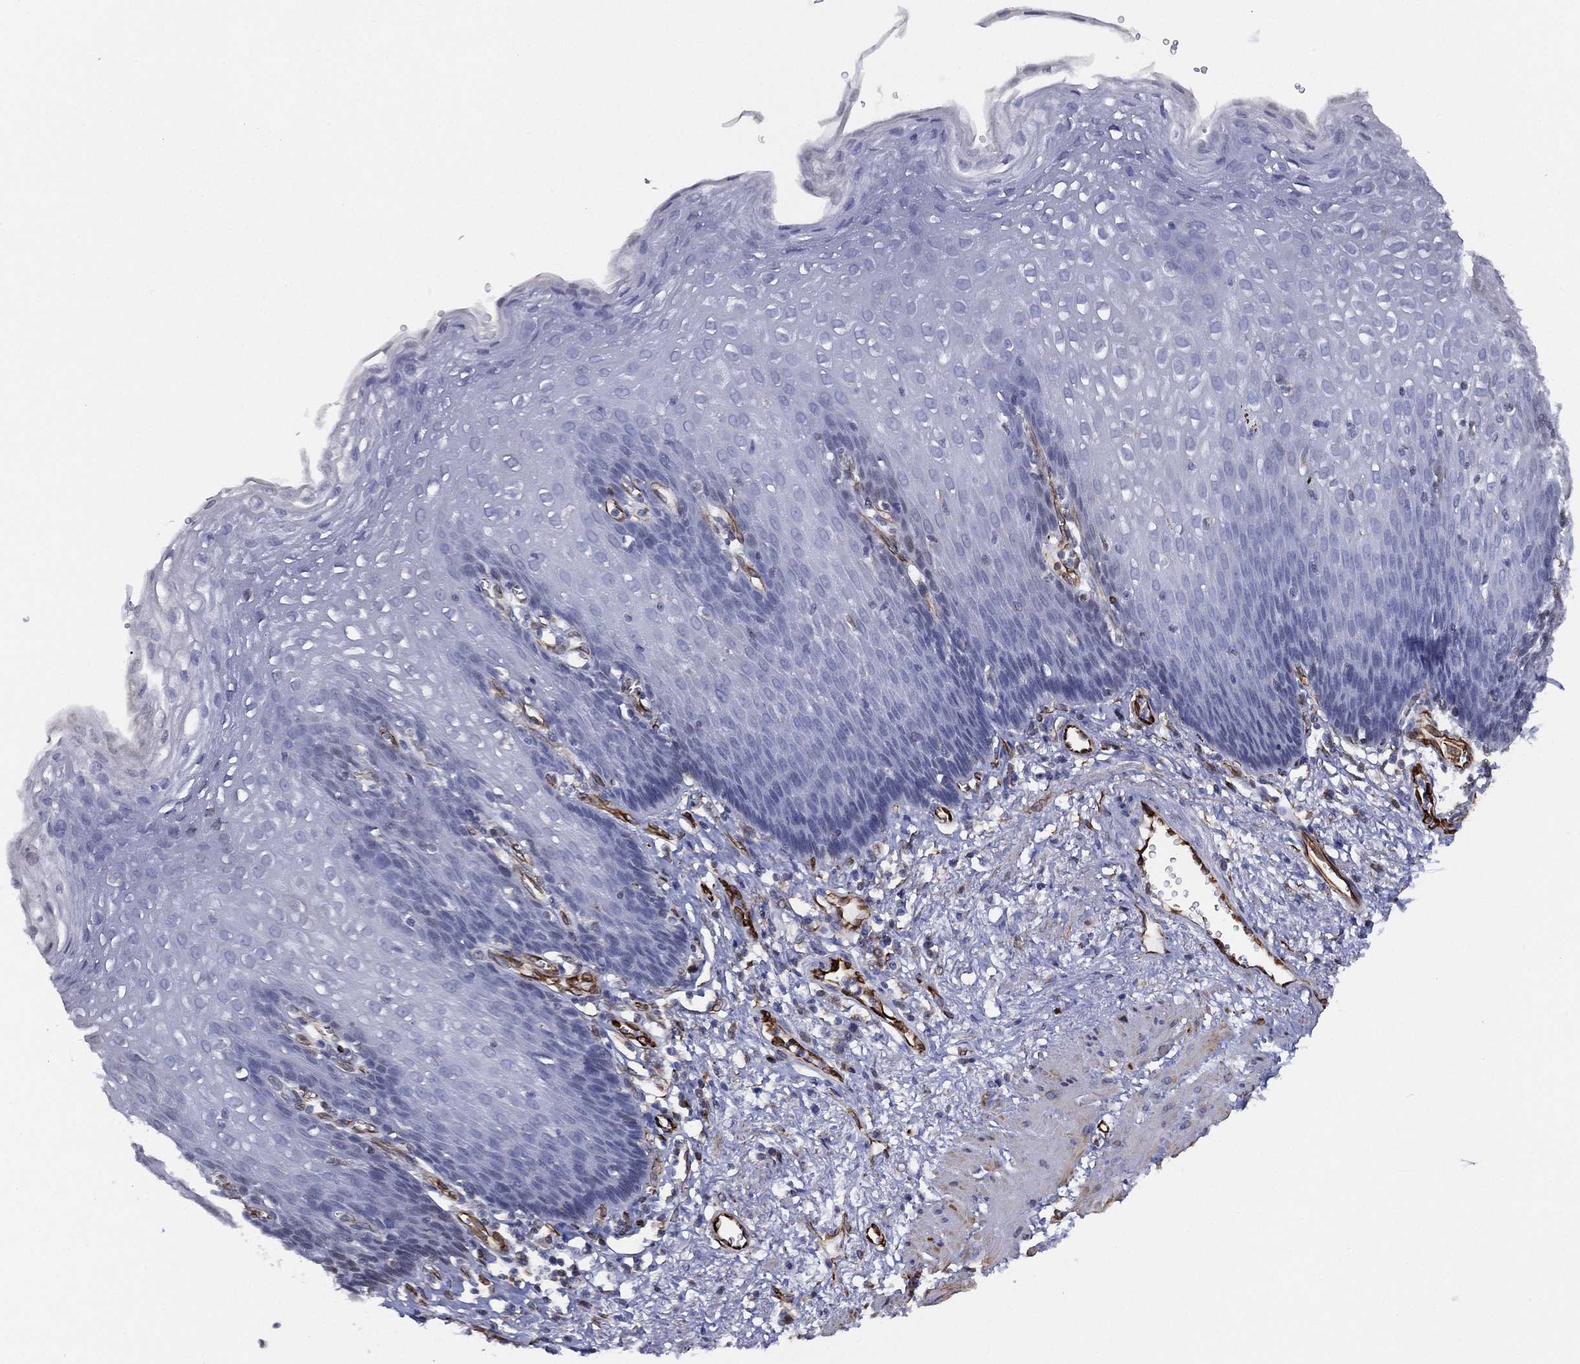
{"staining": {"intensity": "negative", "quantity": "none", "location": "none"}, "tissue": "esophagus", "cell_type": "Squamous epithelial cells", "image_type": "normal", "snomed": [{"axis": "morphology", "description": "Normal tissue, NOS"}, {"axis": "topography", "description": "Esophagus"}], "caption": "Immunohistochemistry image of unremarkable esophagus: human esophagus stained with DAB (3,3'-diaminobenzidine) demonstrates no significant protein positivity in squamous epithelial cells.", "gene": "MAS1", "patient": {"sex": "male", "age": 57}}